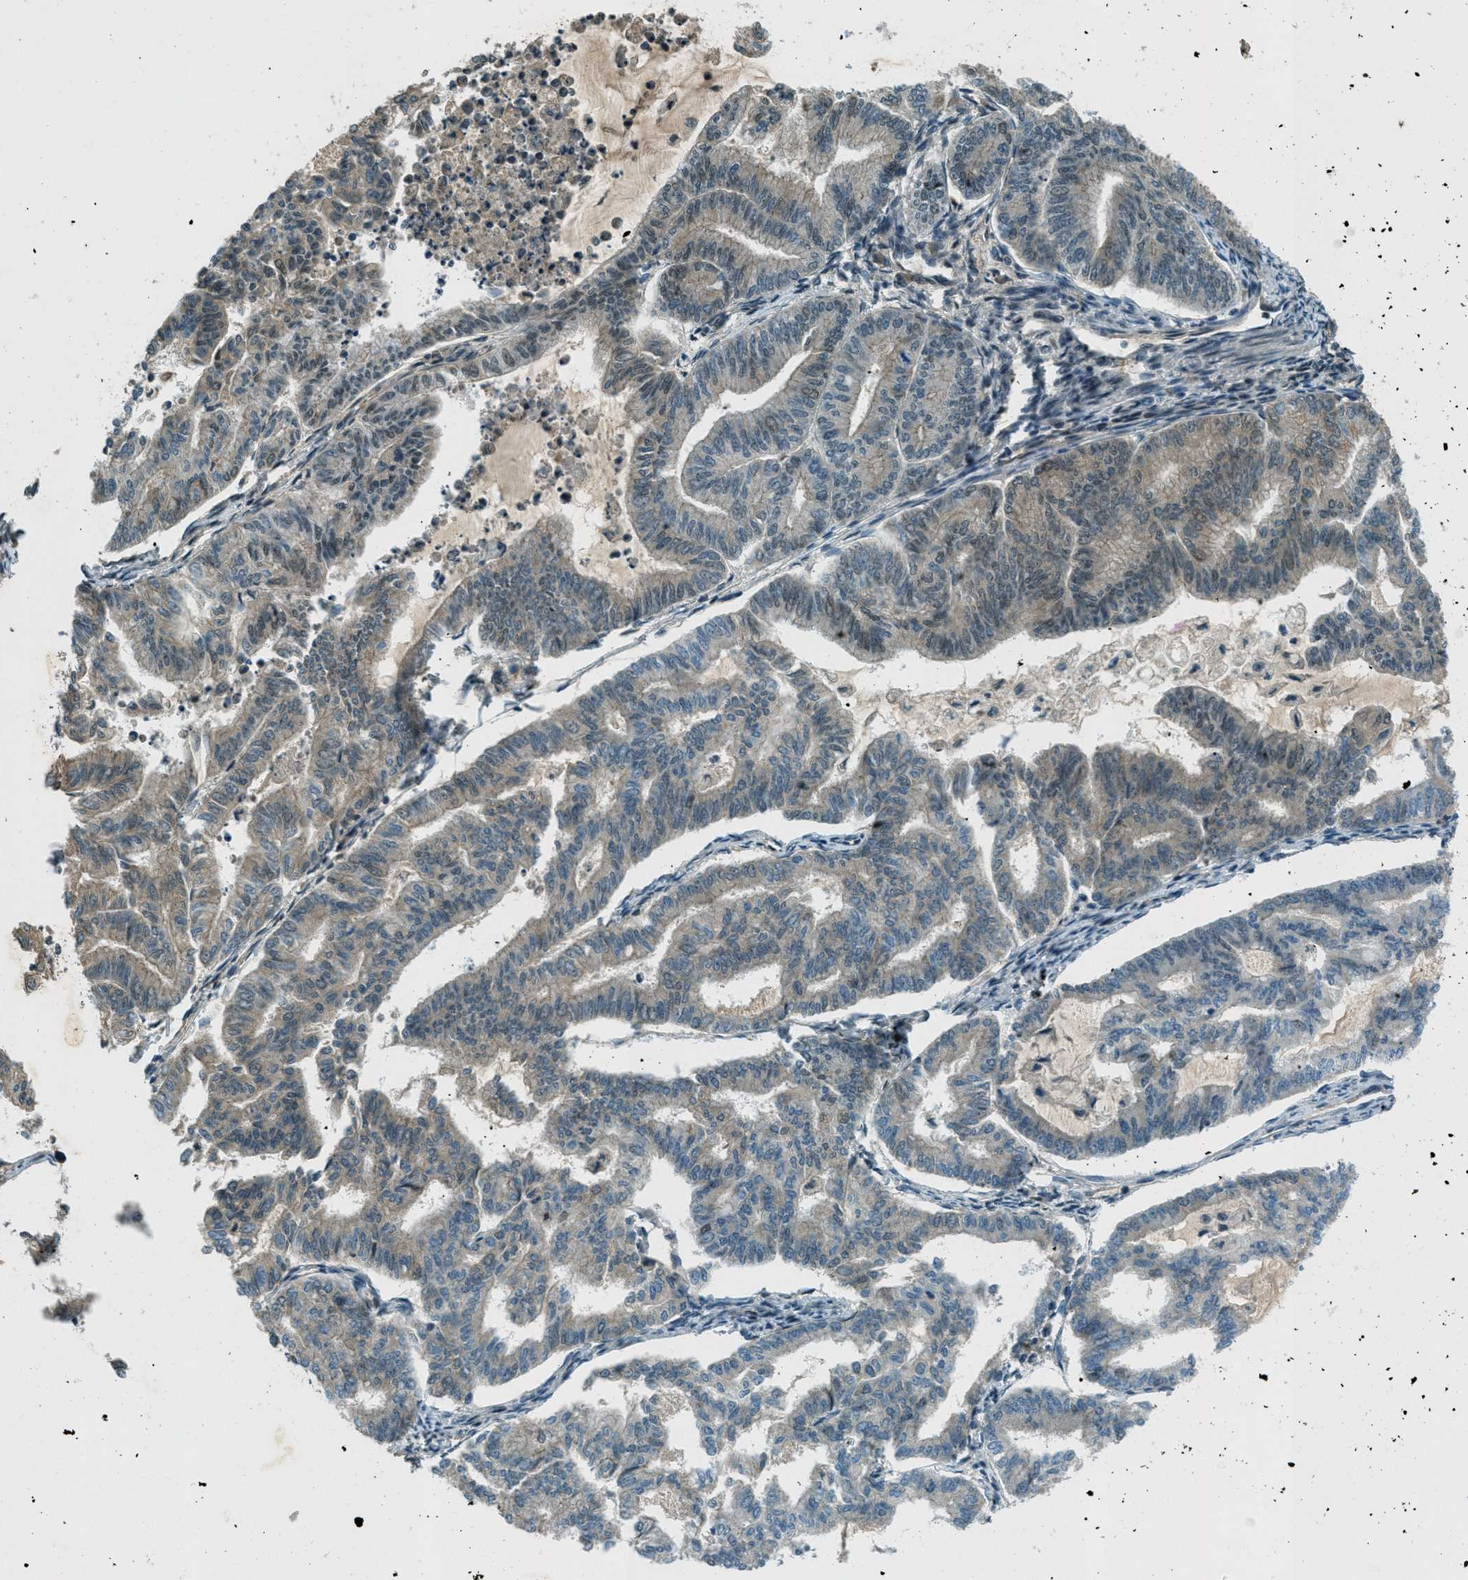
{"staining": {"intensity": "negative", "quantity": "none", "location": "none"}, "tissue": "endometrial cancer", "cell_type": "Tumor cells", "image_type": "cancer", "snomed": [{"axis": "morphology", "description": "Adenocarcinoma, NOS"}, {"axis": "topography", "description": "Endometrium"}], "caption": "Human endometrial cancer stained for a protein using immunohistochemistry exhibits no staining in tumor cells.", "gene": "STK11", "patient": {"sex": "female", "age": 79}}